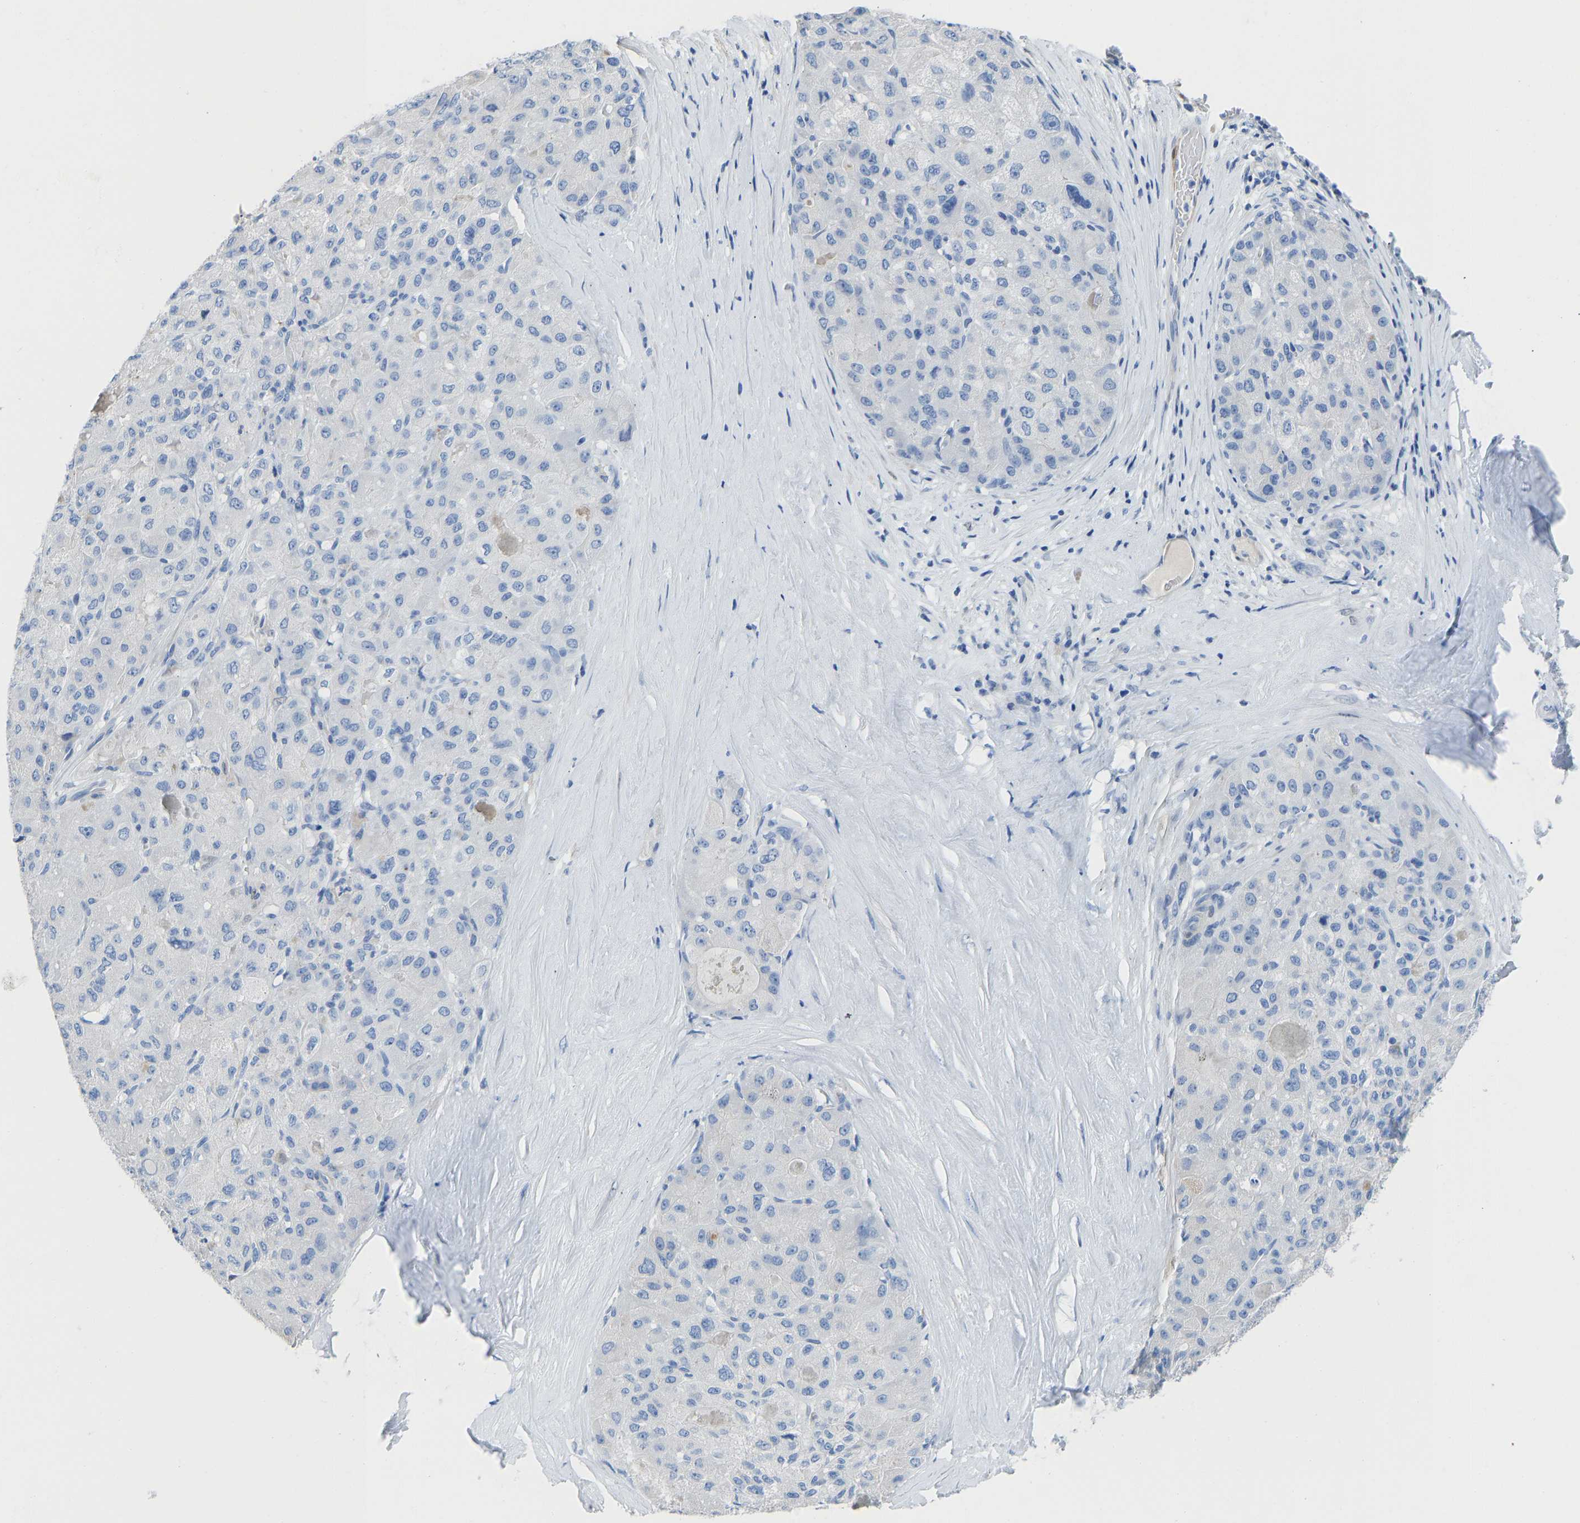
{"staining": {"intensity": "negative", "quantity": "none", "location": "none"}, "tissue": "liver cancer", "cell_type": "Tumor cells", "image_type": "cancer", "snomed": [{"axis": "morphology", "description": "Carcinoma, Hepatocellular, NOS"}, {"axis": "topography", "description": "Liver"}], "caption": "The photomicrograph displays no staining of tumor cells in hepatocellular carcinoma (liver). Nuclei are stained in blue.", "gene": "NKAIN3", "patient": {"sex": "male", "age": 80}}